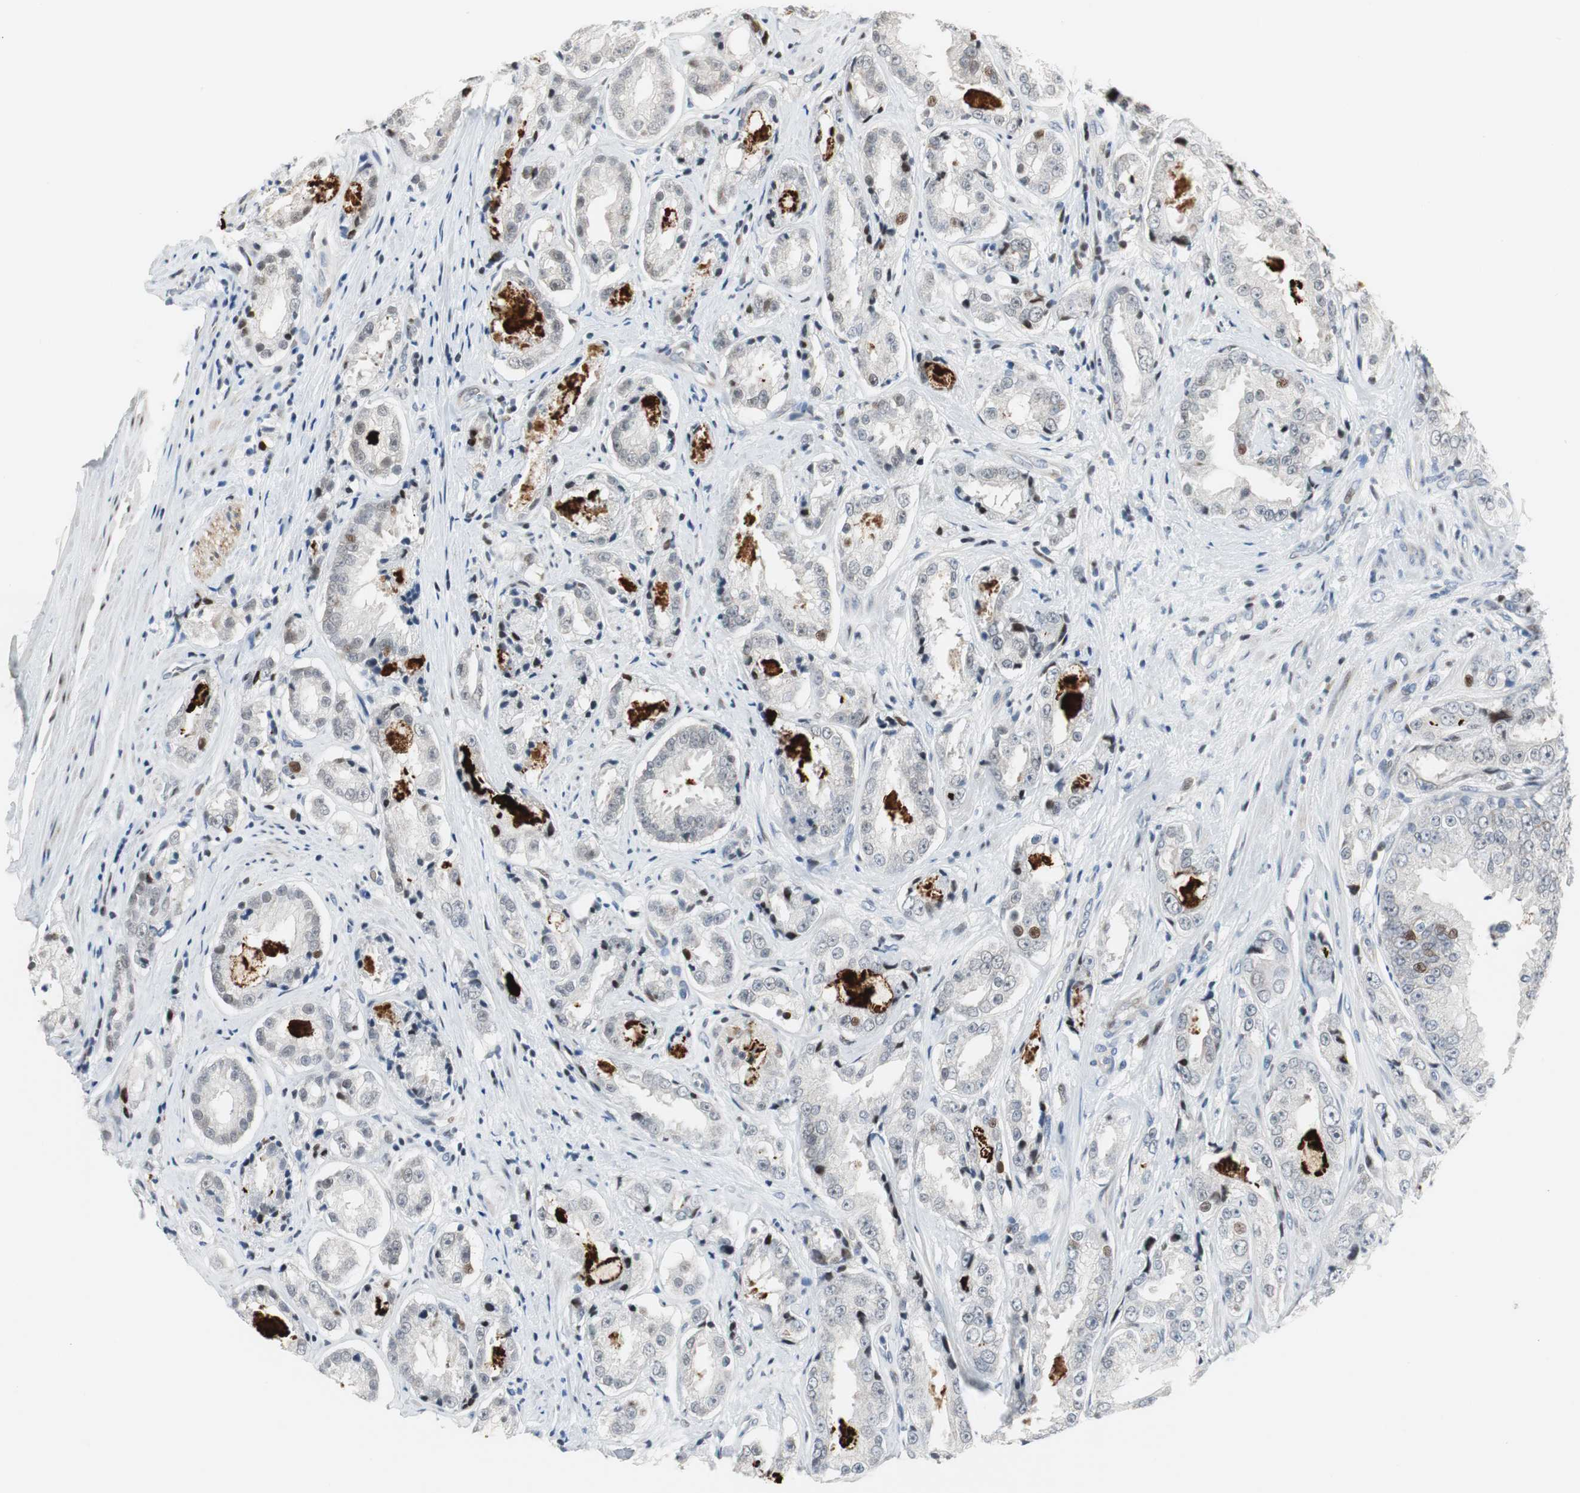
{"staining": {"intensity": "moderate", "quantity": "<25%", "location": "nuclear"}, "tissue": "prostate cancer", "cell_type": "Tumor cells", "image_type": "cancer", "snomed": [{"axis": "morphology", "description": "Adenocarcinoma, High grade"}, {"axis": "topography", "description": "Prostate"}], "caption": "This is a micrograph of immunohistochemistry (IHC) staining of prostate cancer, which shows moderate positivity in the nuclear of tumor cells.", "gene": "RAD1", "patient": {"sex": "male", "age": 73}}